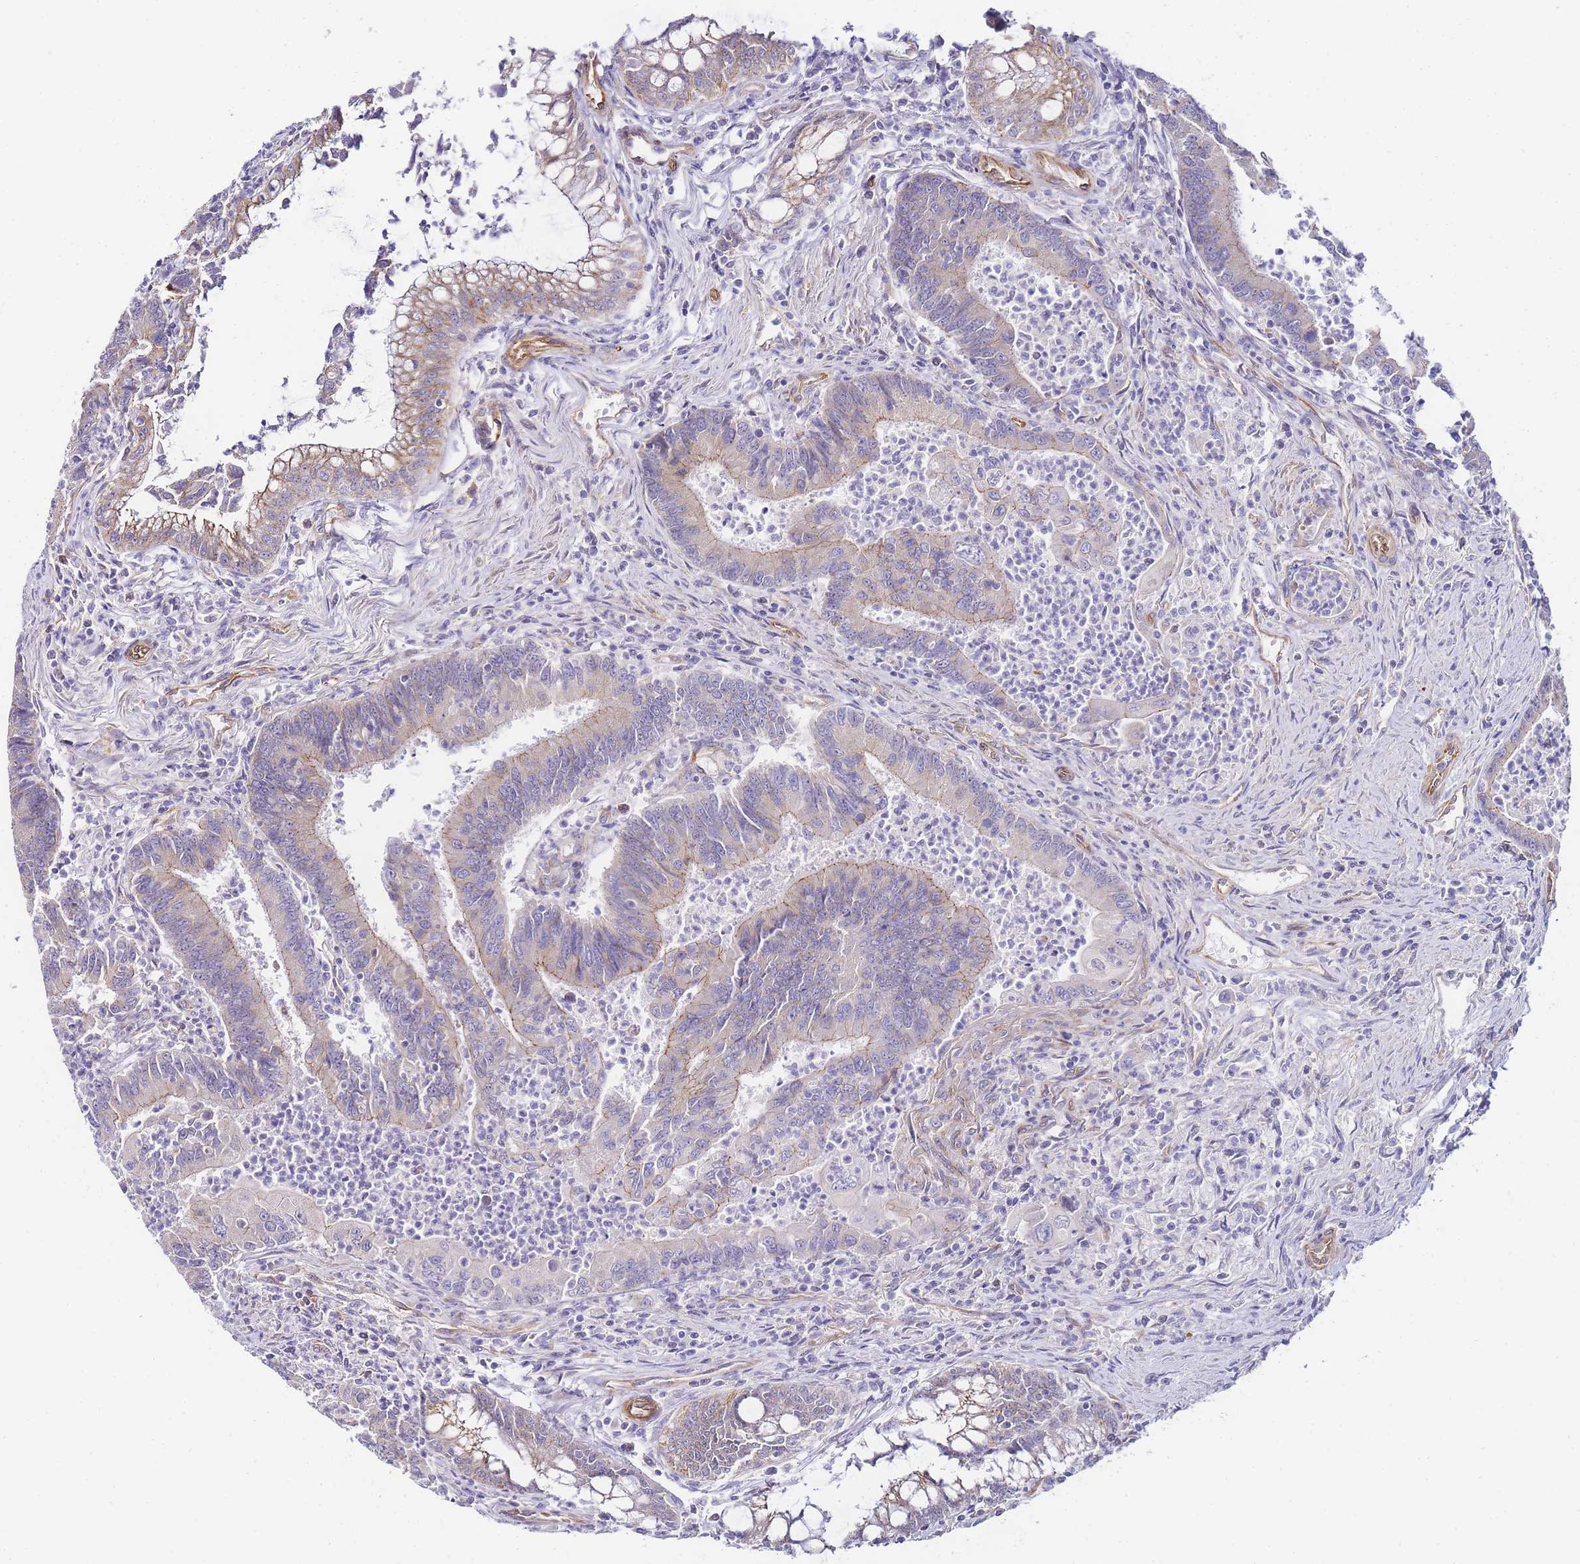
{"staining": {"intensity": "weak", "quantity": "25%-75%", "location": "cytoplasmic/membranous"}, "tissue": "colorectal cancer", "cell_type": "Tumor cells", "image_type": "cancer", "snomed": [{"axis": "morphology", "description": "Adenocarcinoma, NOS"}, {"axis": "topography", "description": "Colon"}], "caption": "Human adenocarcinoma (colorectal) stained with a brown dye reveals weak cytoplasmic/membranous positive expression in about 25%-75% of tumor cells.", "gene": "PDCD7", "patient": {"sex": "female", "age": 67}}